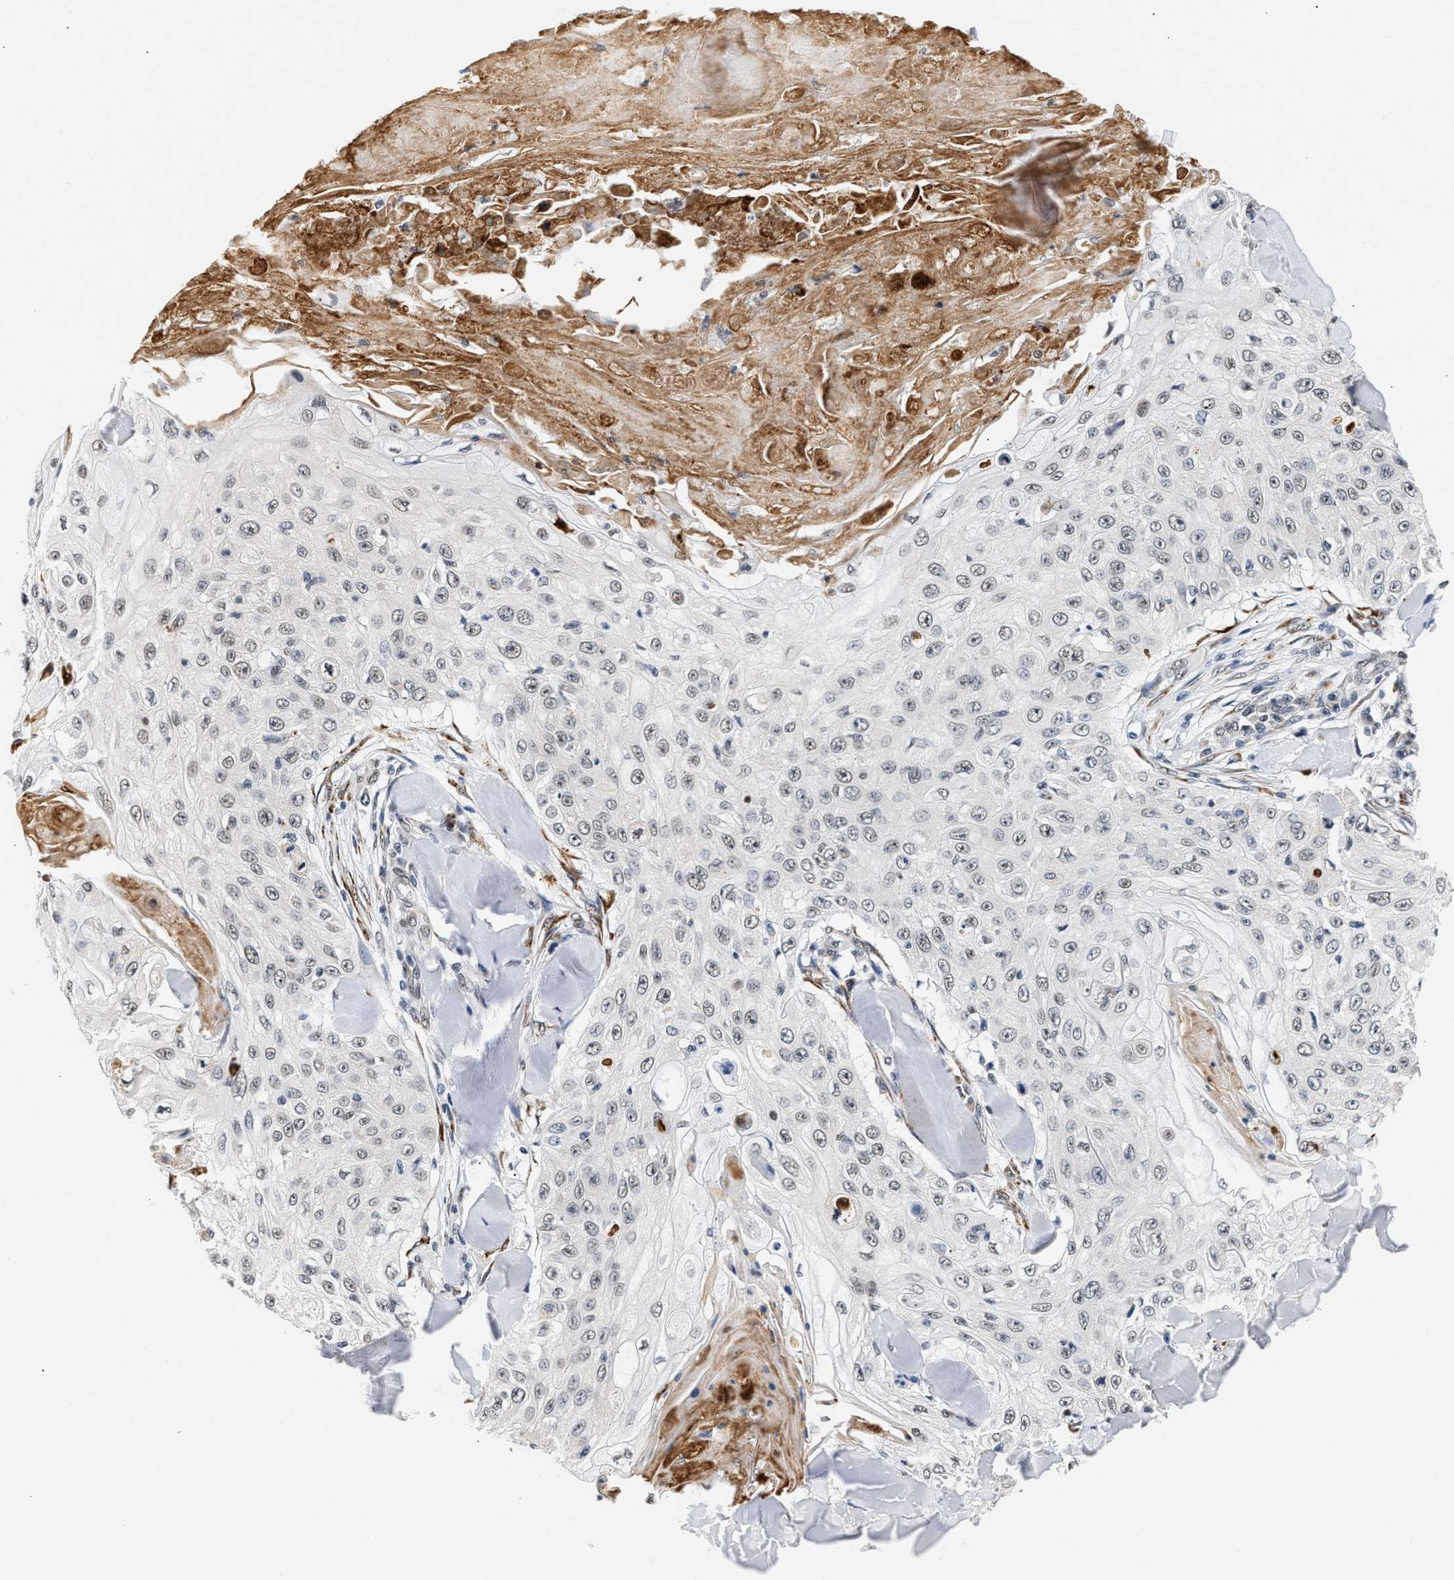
{"staining": {"intensity": "weak", "quantity": "<25%", "location": "nuclear"}, "tissue": "skin cancer", "cell_type": "Tumor cells", "image_type": "cancer", "snomed": [{"axis": "morphology", "description": "Squamous cell carcinoma, NOS"}, {"axis": "topography", "description": "Skin"}], "caption": "Immunohistochemistry image of neoplastic tissue: skin cancer (squamous cell carcinoma) stained with DAB (3,3'-diaminobenzidine) exhibits no significant protein staining in tumor cells.", "gene": "THOC1", "patient": {"sex": "male", "age": 86}}